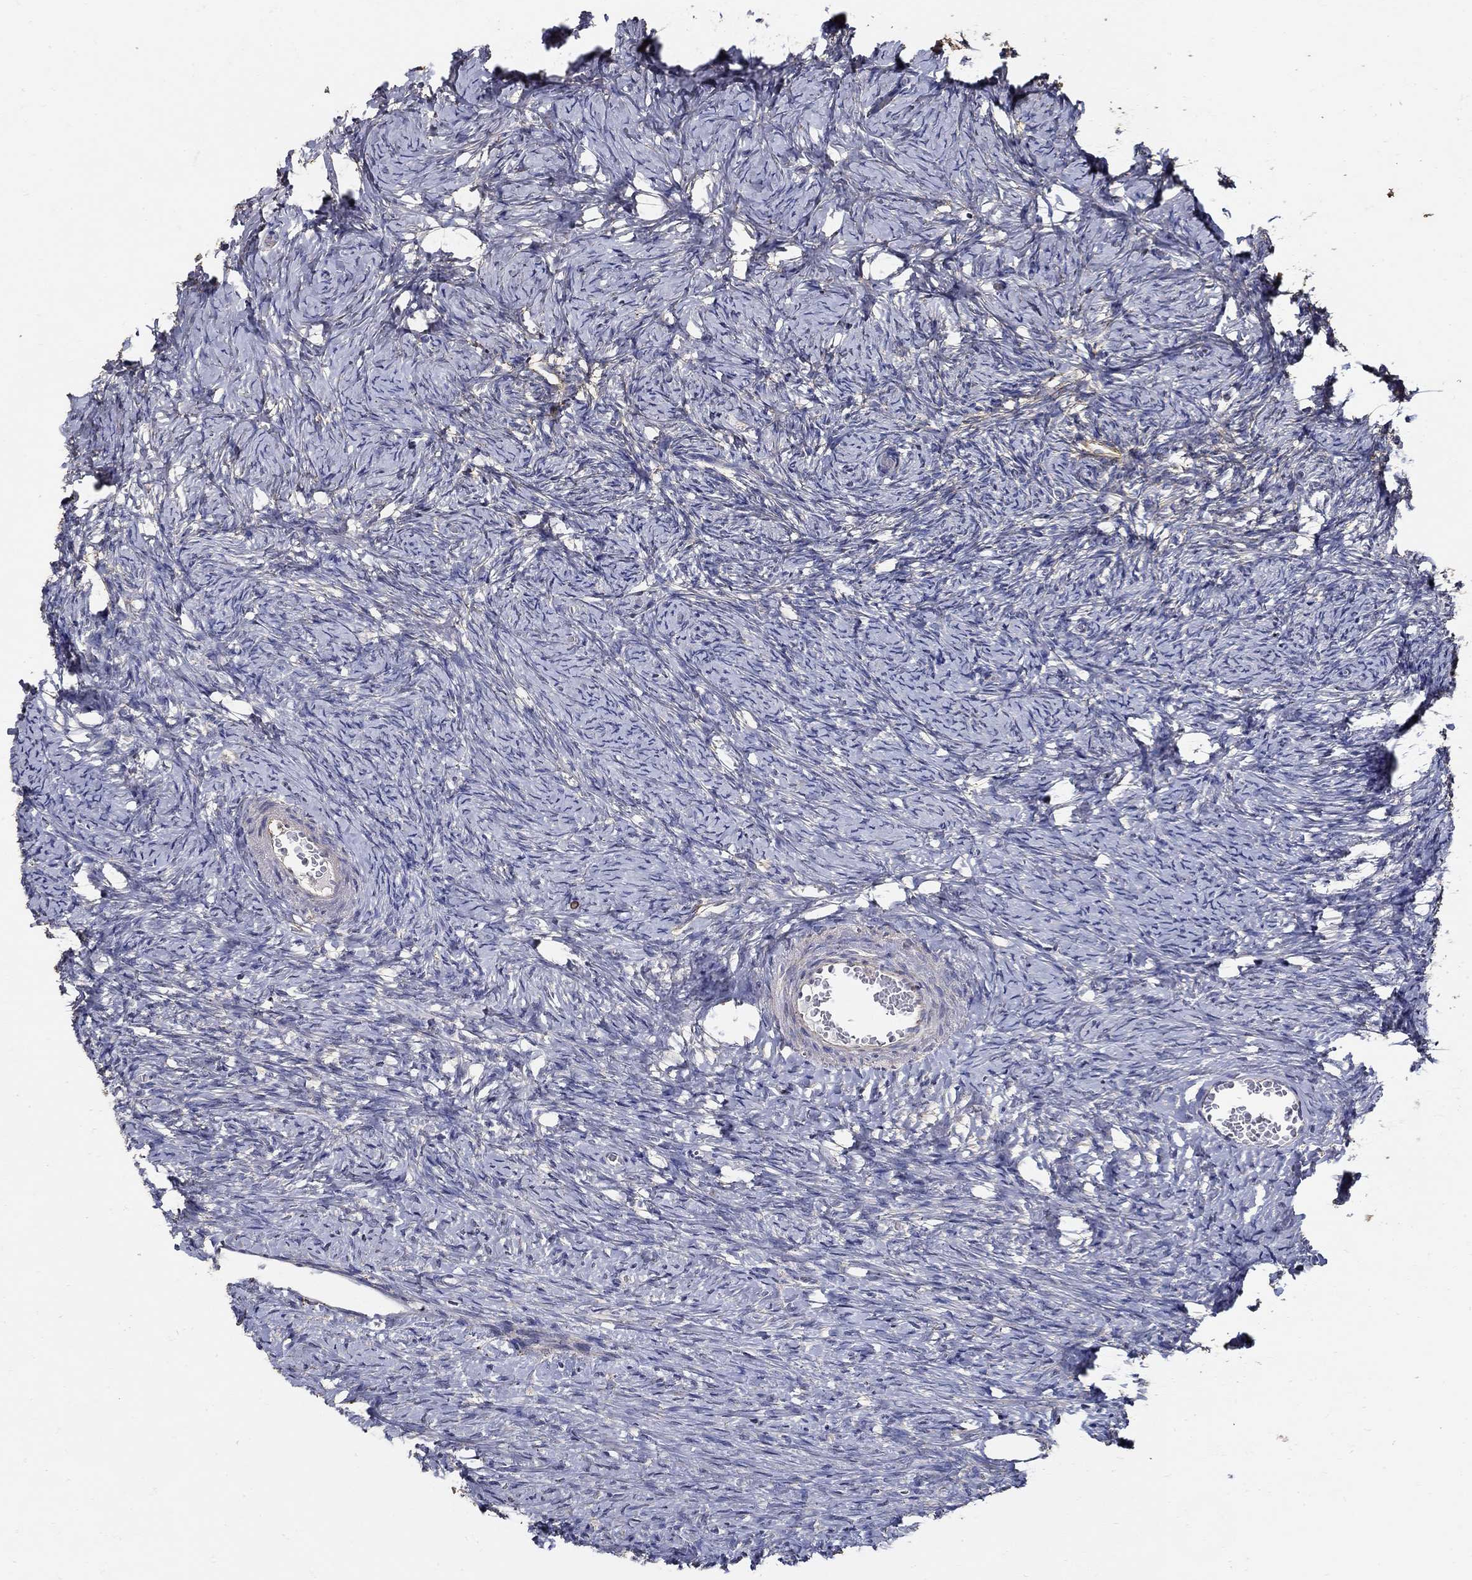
{"staining": {"intensity": "moderate", "quantity": "<25%", "location": "cytoplasmic/membranous"}, "tissue": "ovary", "cell_type": "Follicle cells", "image_type": "normal", "snomed": [{"axis": "morphology", "description": "Normal tissue, NOS"}, {"axis": "topography", "description": "Ovary"}], "caption": "Approximately <25% of follicle cells in normal human ovary exhibit moderate cytoplasmic/membranous protein expression as visualized by brown immunohistochemical staining.", "gene": "EMILIN3", "patient": {"sex": "female", "age": 39}}